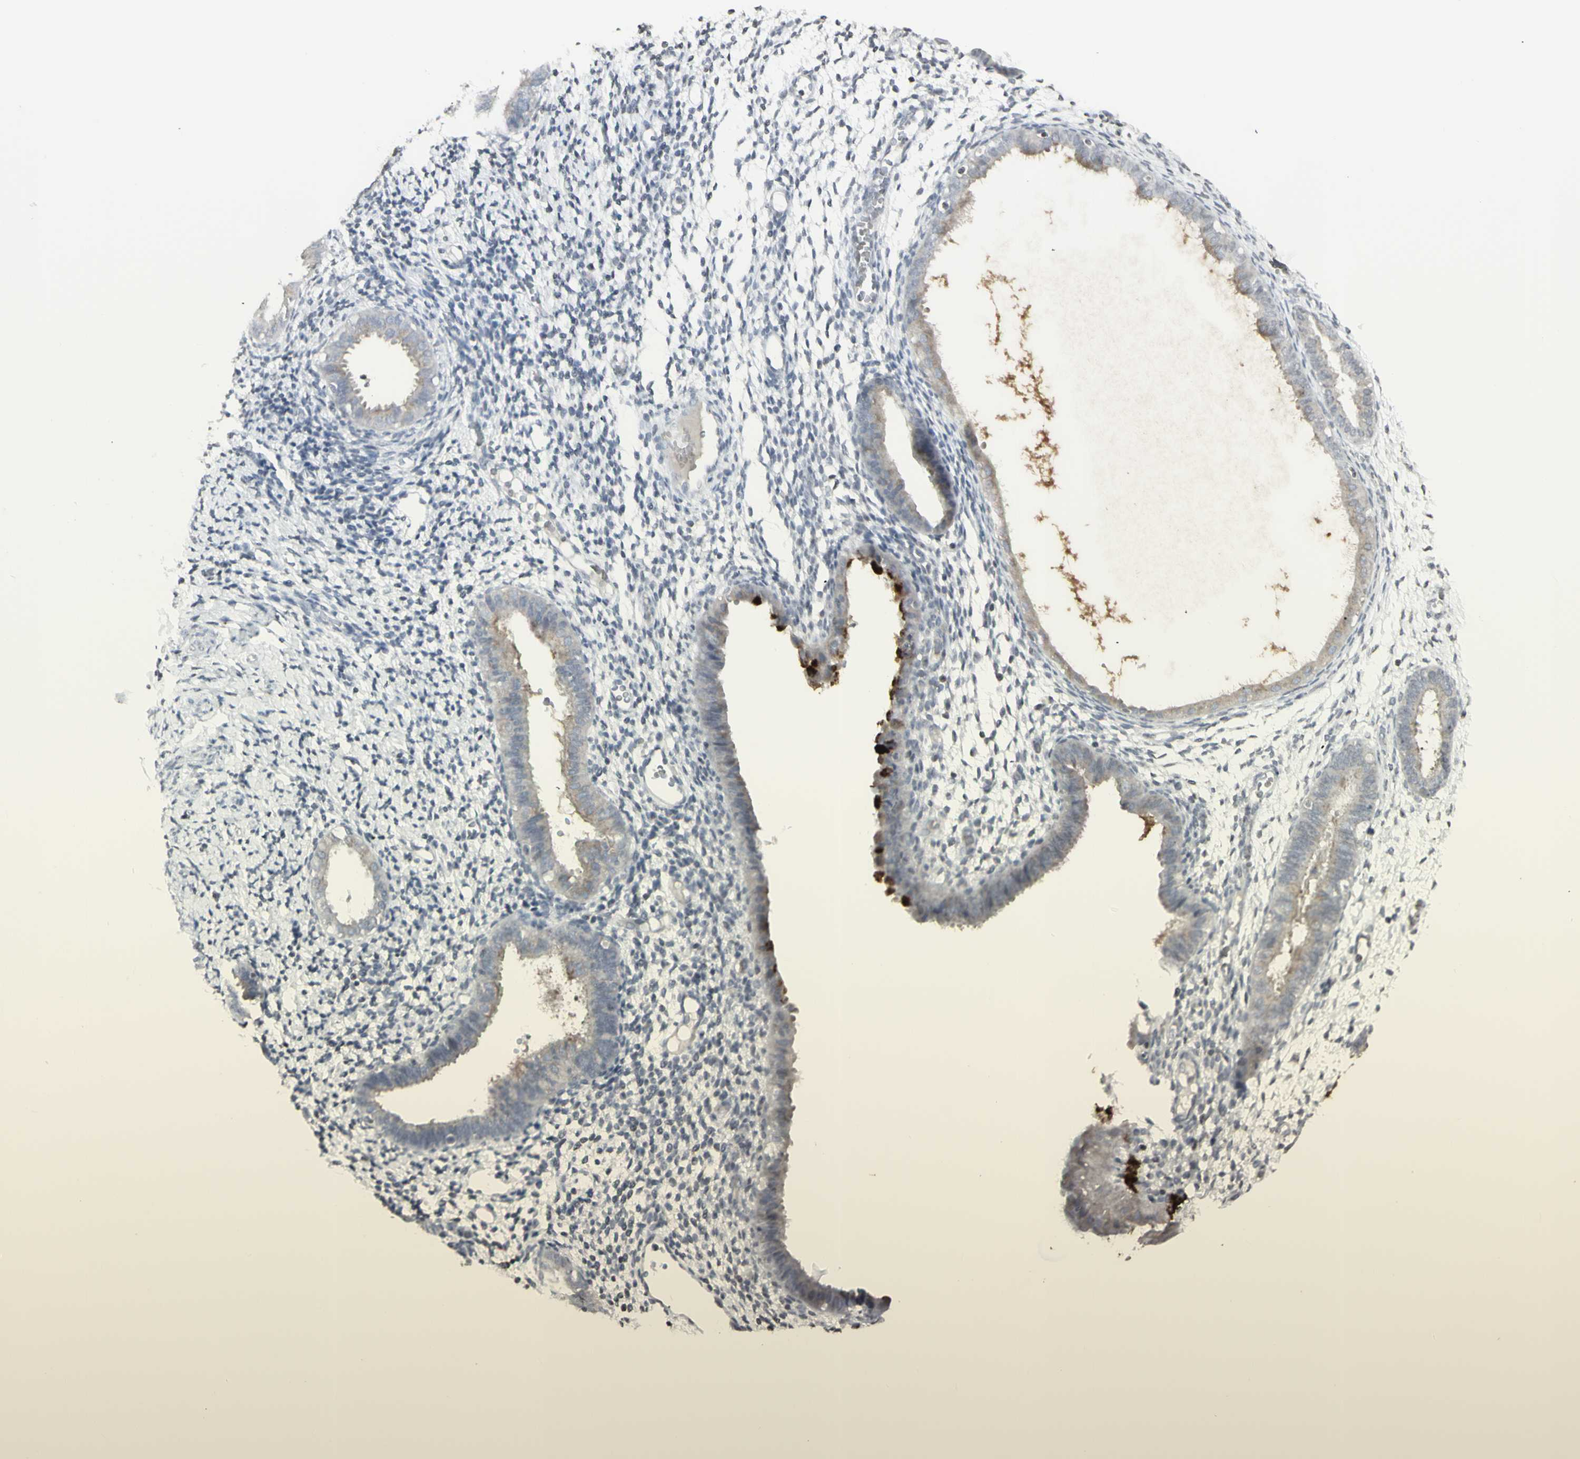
{"staining": {"intensity": "negative", "quantity": "none", "location": "none"}, "tissue": "endometrium", "cell_type": "Cells in endometrial stroma", "image_type": "normal", "snomed": [{"axis": "morphology", "description": "Normal tissue, NOS"}, {"axis": "topography", "description": "Endometrium"}], "caption": "An image of endometrium stained for a protein reveals no brown staining in cells in endometrial stroma. Nuclei are stained in blue.", "gene": "MUC5AC", "patient": {"sex": "female", "age": 61}}